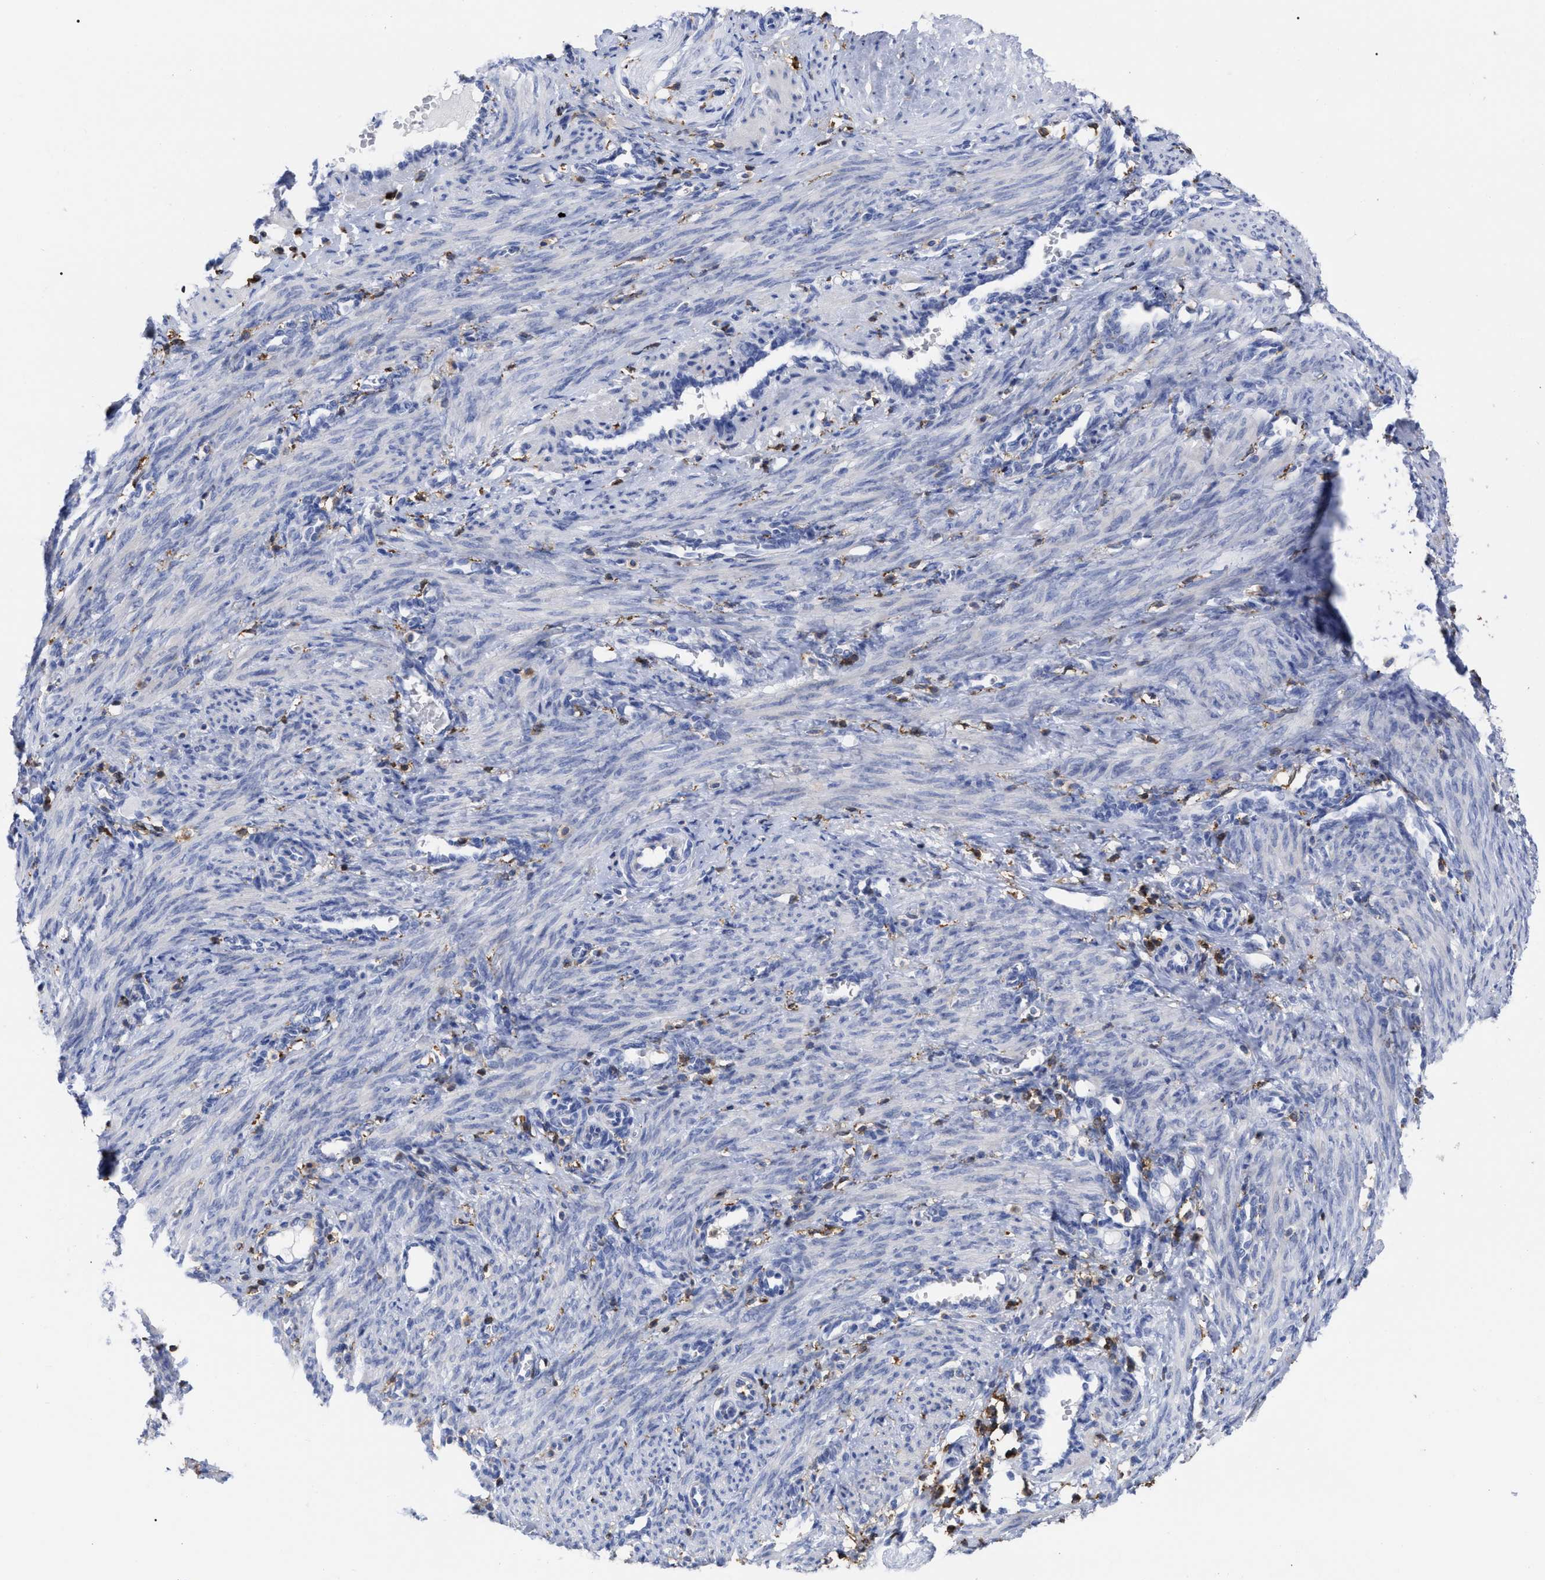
{"staining": {"intensity": "negative", "quantity": "none", "location": "none"}, "tissue": "smooth muscle", "cell_type": "Smooth muscle cells", "image_type": "normal", "snomed": [{"axis": "morphology", "description": "Normal tissue, NOS"}, {"axis": "topography", "description": "Endometrium"}], "caption": "Immunohistochemistry (IHC) of normal smooth muscle displays no positivity in smooth muscle cells.", "gene": "HCLS1", "patient": {"sex": "female", "age": 33}}